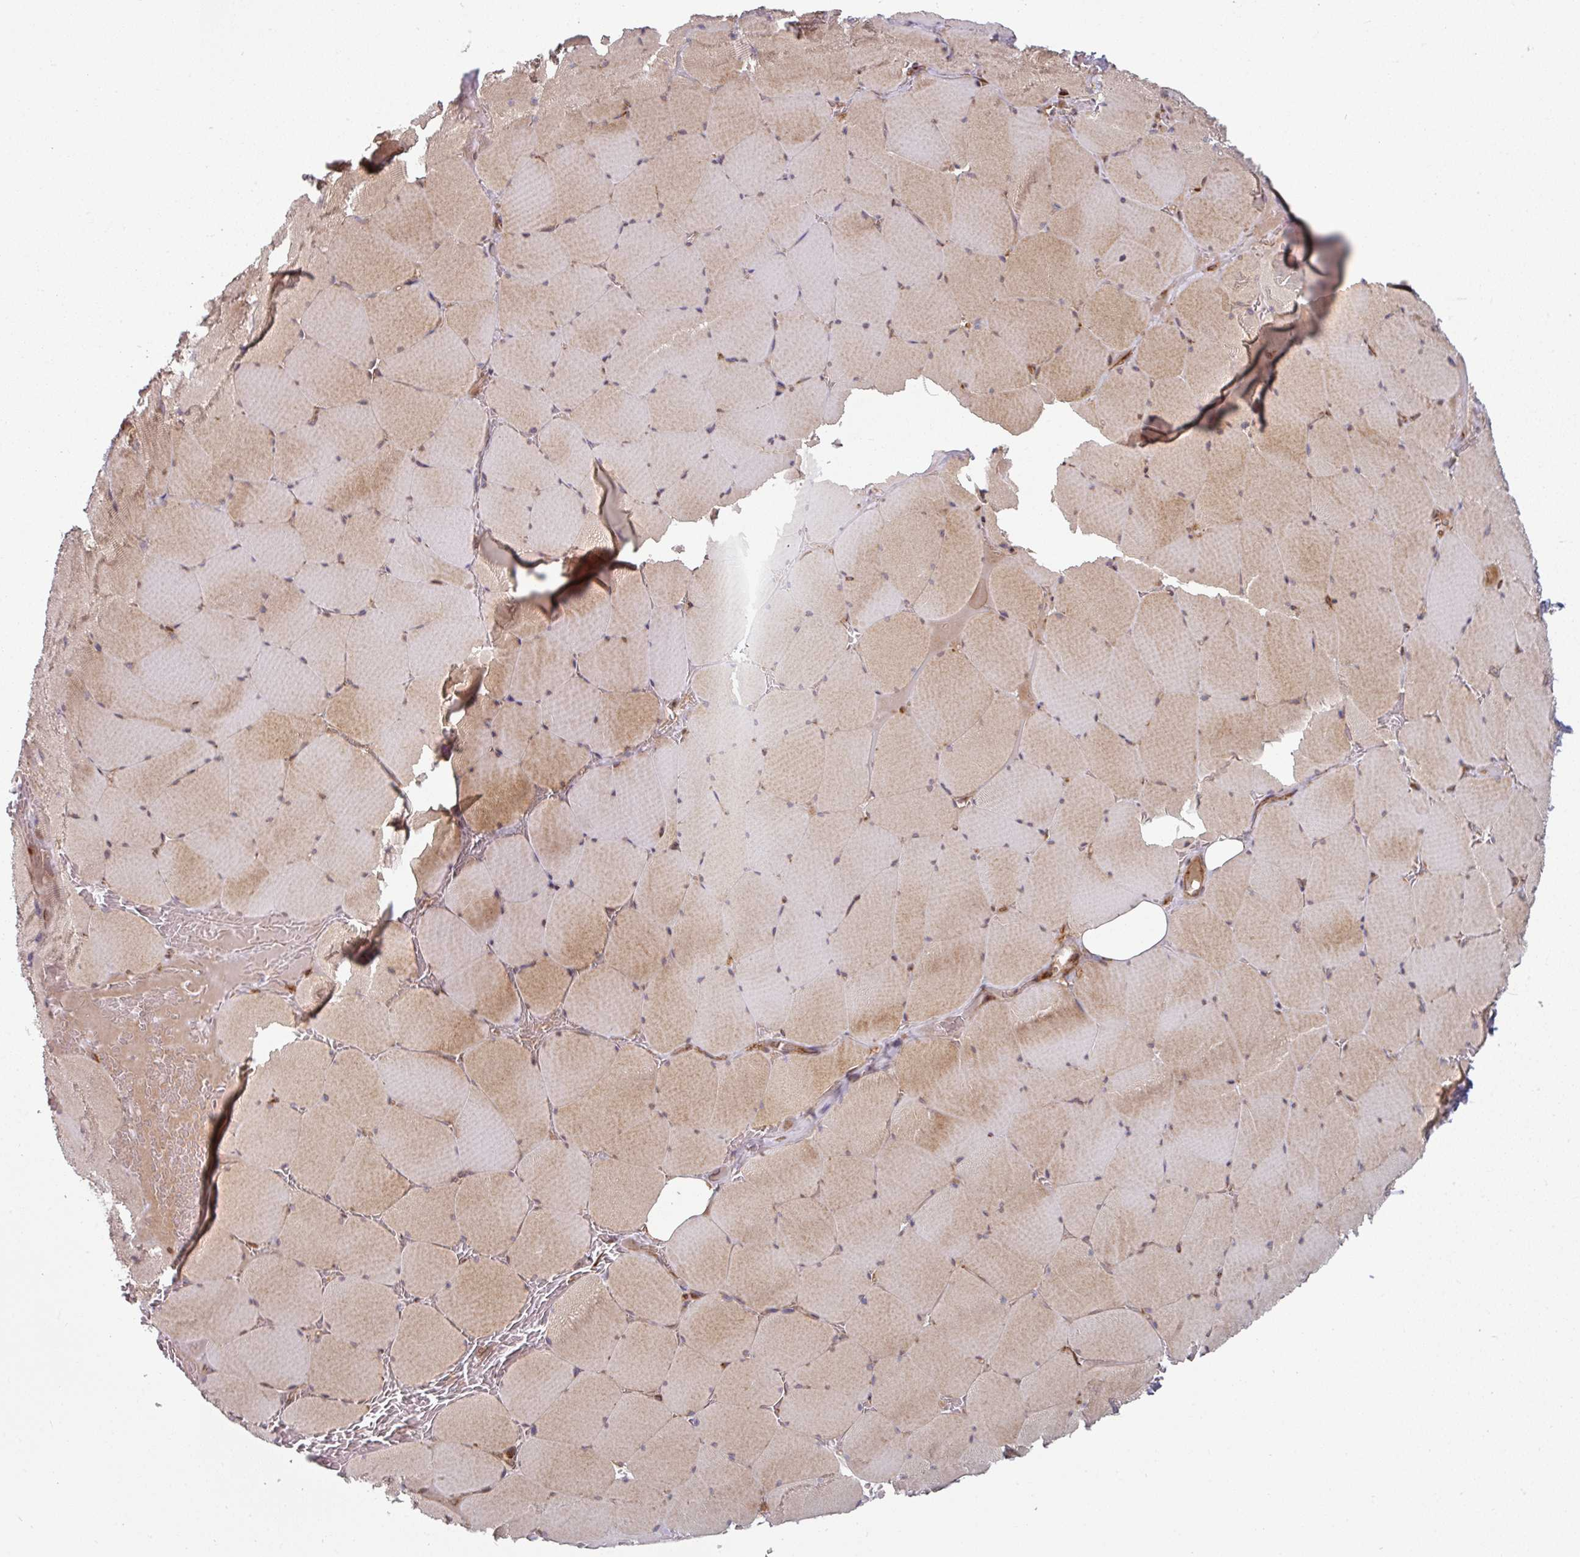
{"staining": {"intensity": "moderate", "quantity": ">75%", "location": "cytoplasmic/membranous"}, "tissue": "skeletal muscle", "cell_type": "Myocytes", "image_type": "normal", "snomed": [{"axis": "morphology", "description": "Normal tissue, NOS"}, {"axis": "topography", "description": "Skeletal muscle"}, {"axis": "topography", "description": "Head-Neck"}], "caption": "Protein expression by immunohistochemistry reveals moderate cytoplasmic/membranous expression in about >75% of myocytes in unremarkable skeletal muscle.", "gene": "RAB5A", "patient": {"sex": "male", "age": 66}}